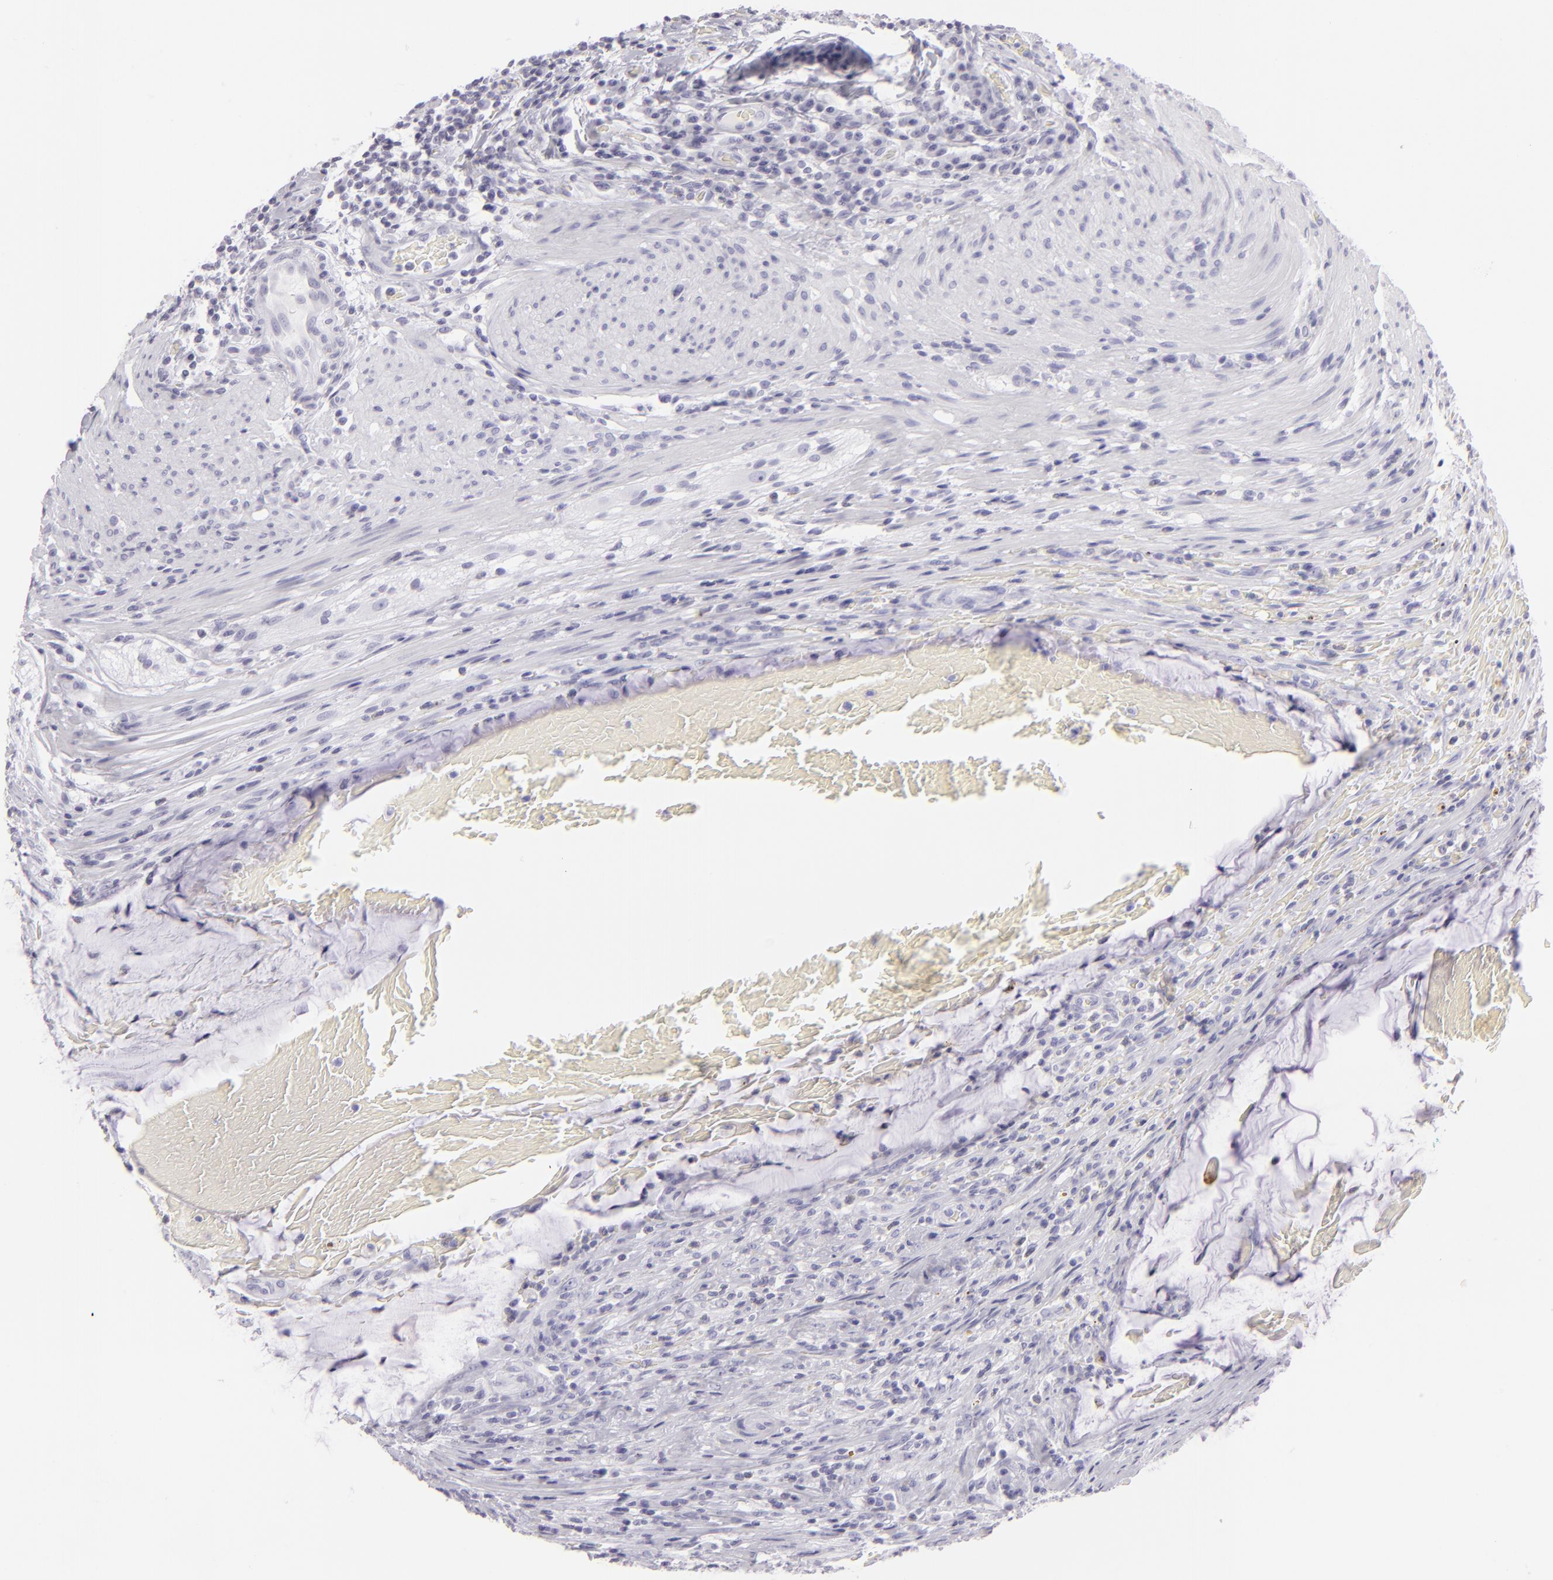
{"staining": {"intensity": "negative", "quantity": "none", "location": "none"}, "tissue": "colorectal cancer", "cell_type": "Tumor cells", "image_type": "cancer", "snomed": [{"axis": "morphology", "description": "Adenocarcinoma, NOS"}, {"axis": "topography", "description": "Colon"}], "caption": "This histopathology image is of colorectal cancer (adenocarcinoma) stained with IHC to label a protein in brown with the nuclei are counter-stained blue. There is no expression in tumor cells. (DAB immunohistochemistry (IHC) with hematoxylin counter stain).", "gene": "FLG", "patient": {"sex": "male", "age": 54}}